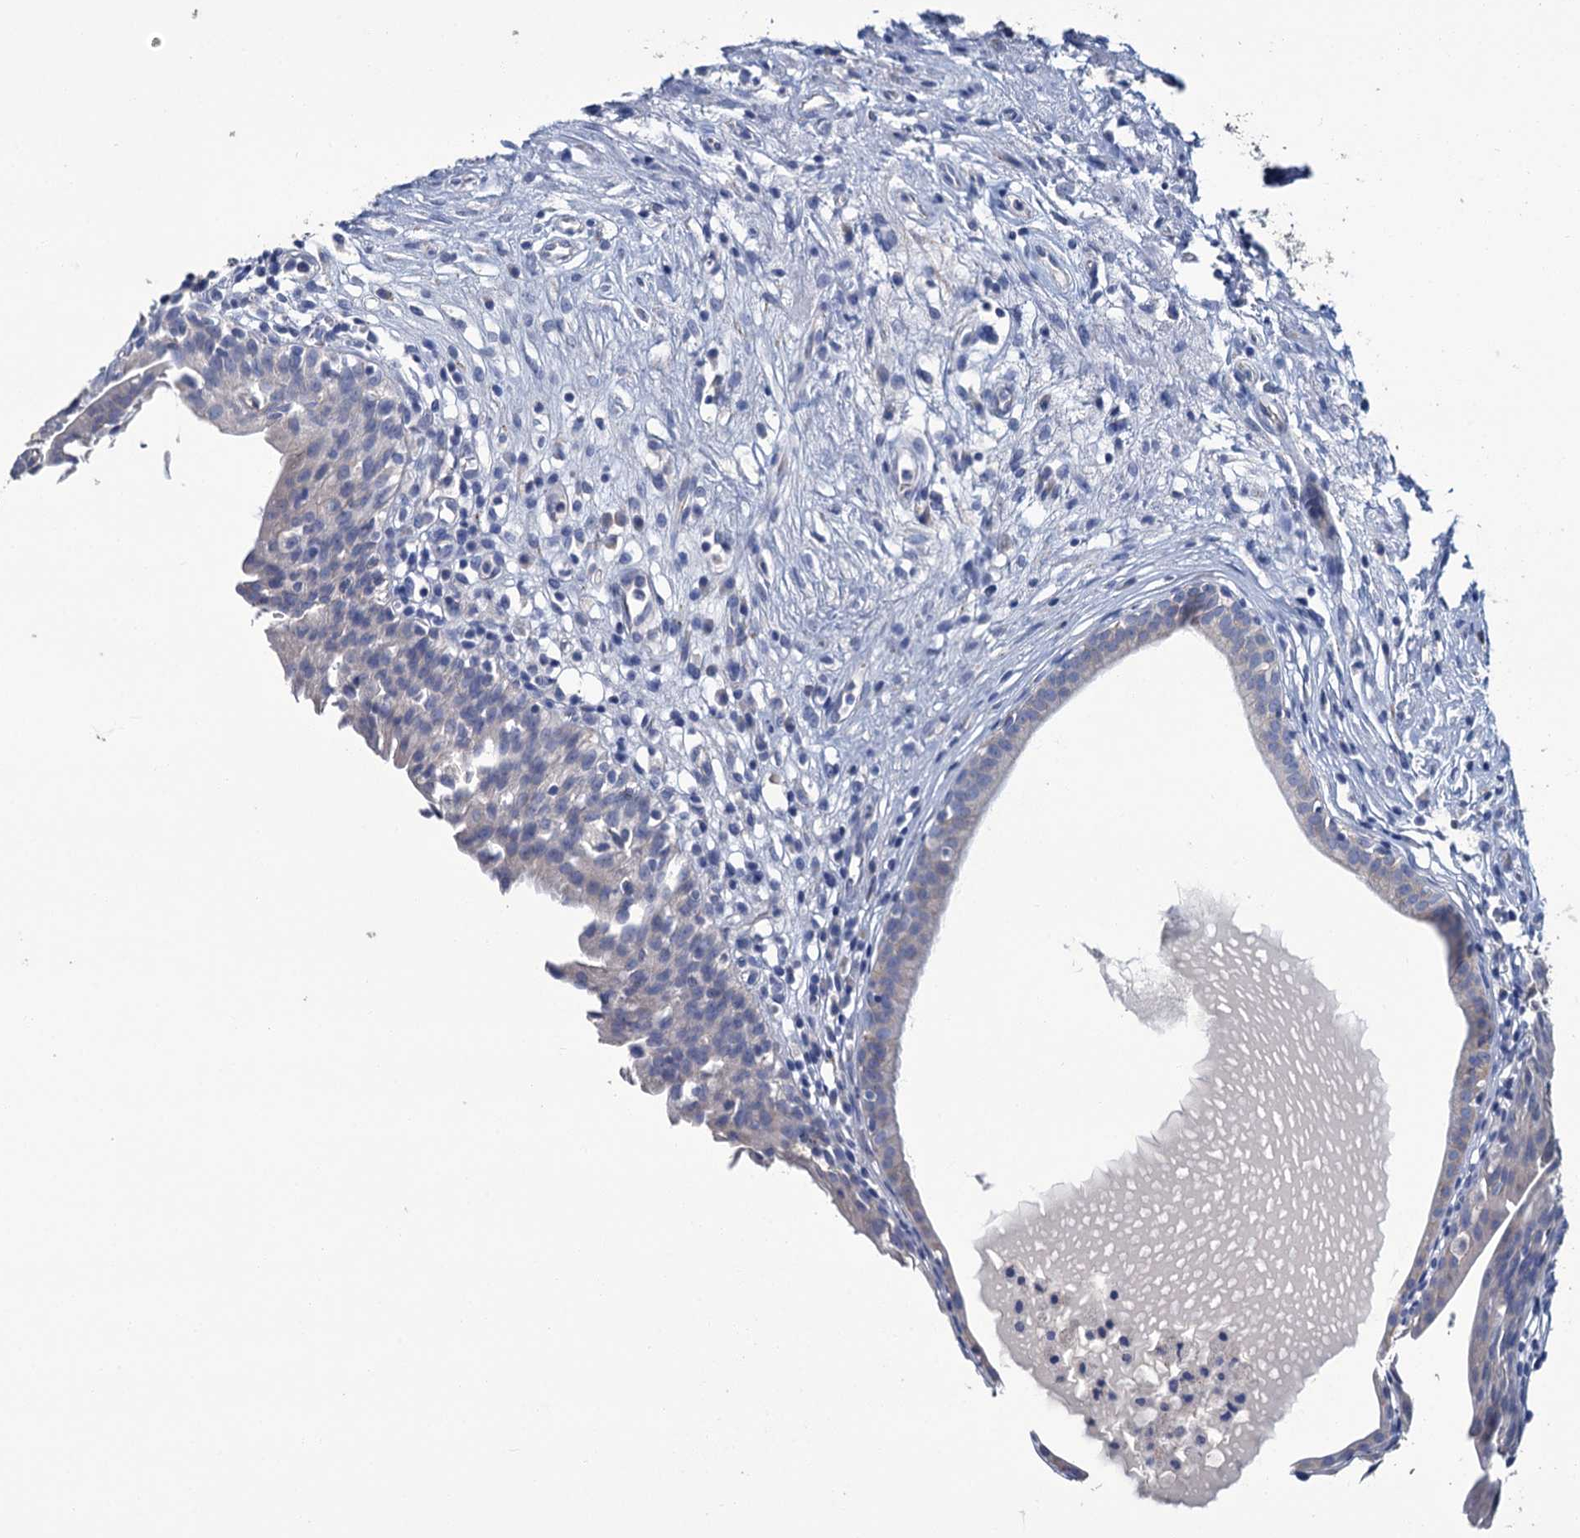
{"staining": {"intensity": "negative", "quantity": "none", "location": "none"}, "tissue": "urinary bladder", "cell_type": "Urothelial cells", "image_type": "normal", "snomed": [{"axis": "morphology", "description": "Normal tissue, NOS"}, {"axis": "morphology", "description": "Inflammation, NOS"}, {"axis": "topography", "description": "Urinary bladder"}], "caption": "Human urinary bladder stained for a protein using immunohistochemistry shows no expression in urothelial cells.", "gene": "SNCB", "patient": {"sex": "male", "age": 63}}